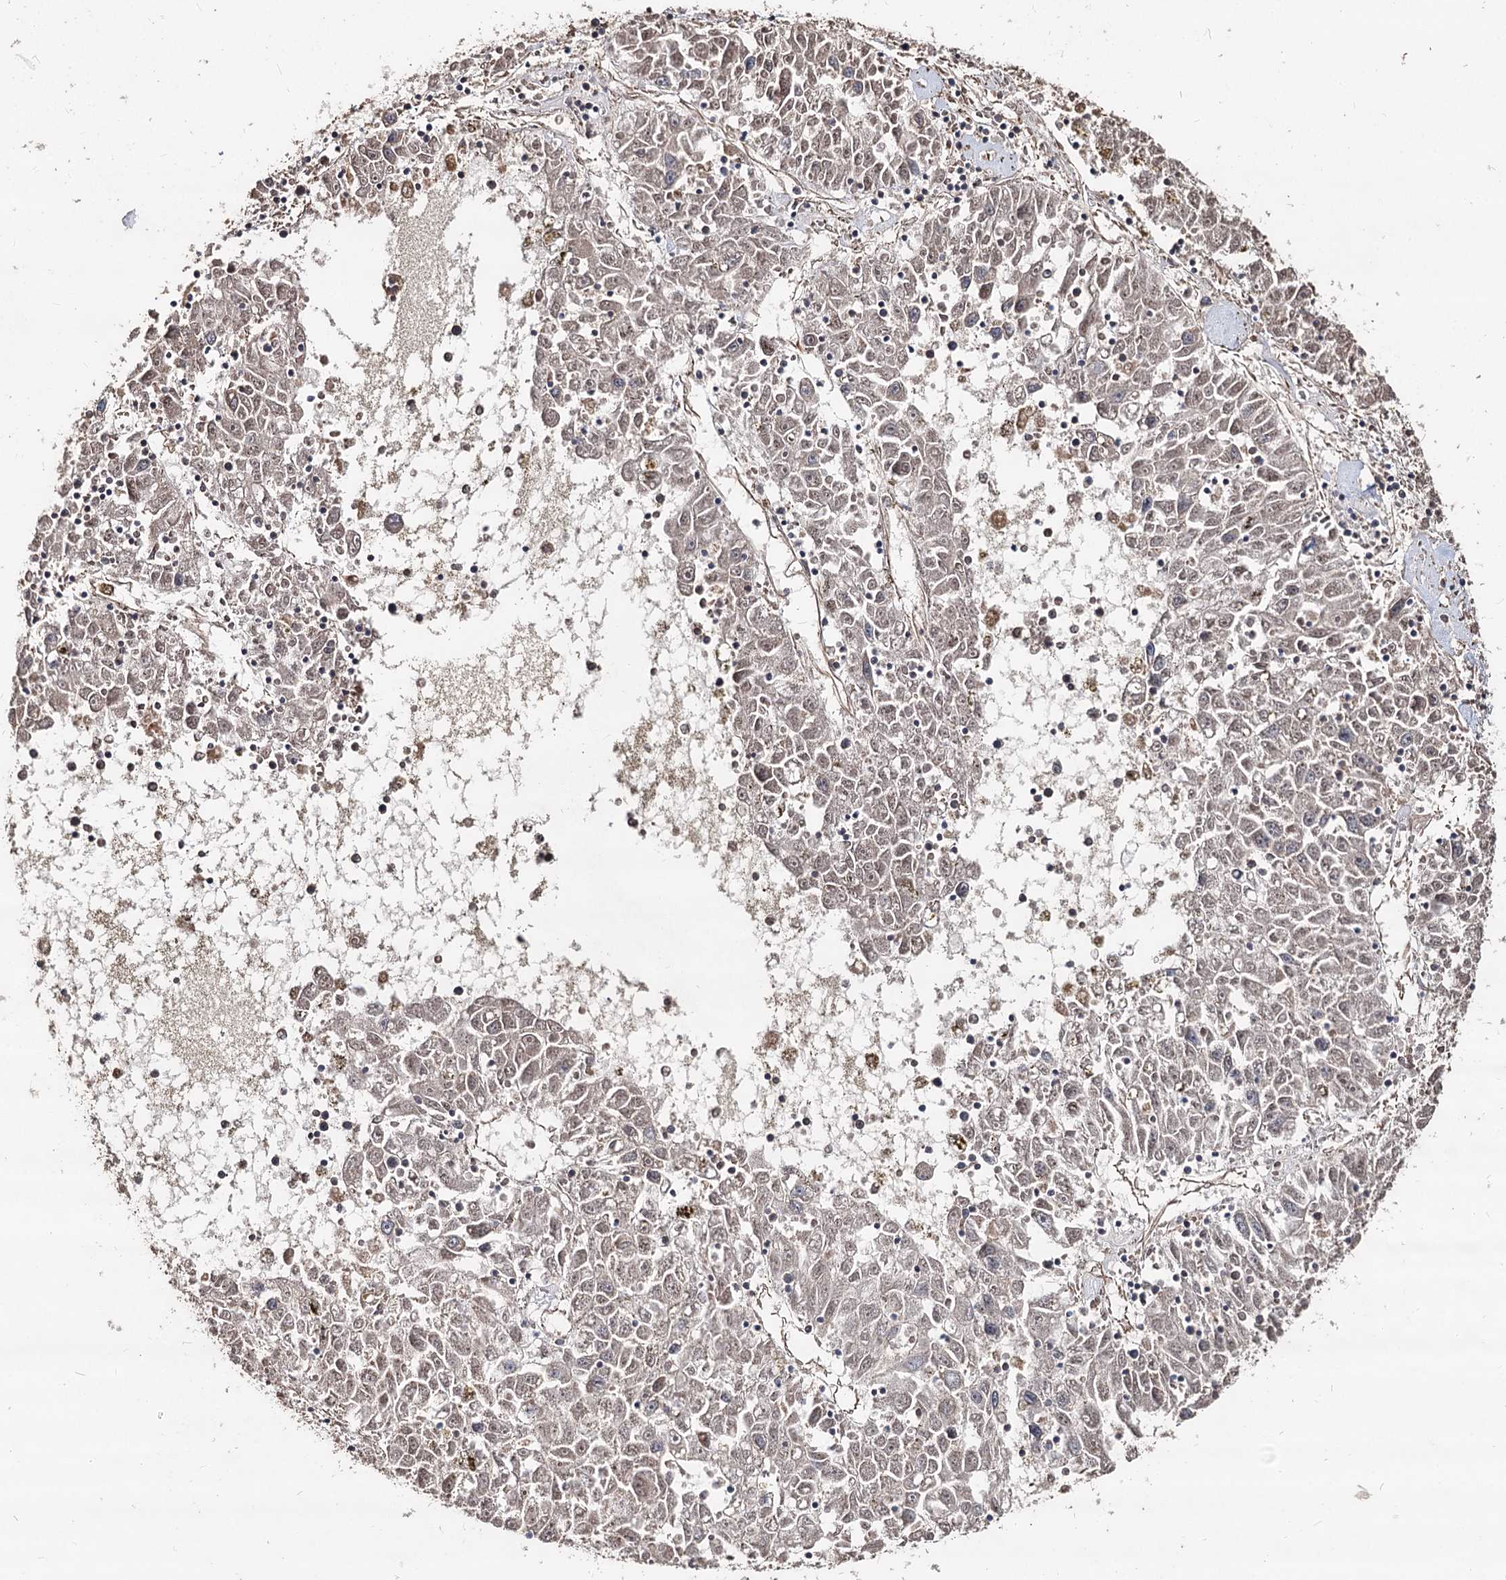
{"staining": {"intensity": "negative", "quantity": "none", "location": "none"}, "tissue": "liver cancer", "cell_type": "Tumor cells", "image_type": "cancer", "snomed": [{"axis": "morphology", "description": "Carcinoma, Hepatocellular, NOS"}, {"axis": "topography", "description": "Liver"}], "caption": "This is an immunohistochemistry (IHC) image of human liver hepatocellular carcinoma. There is no staining in tumor cells.", "gene": "SPART", "patient": {"sex": "male", "age": 49}}